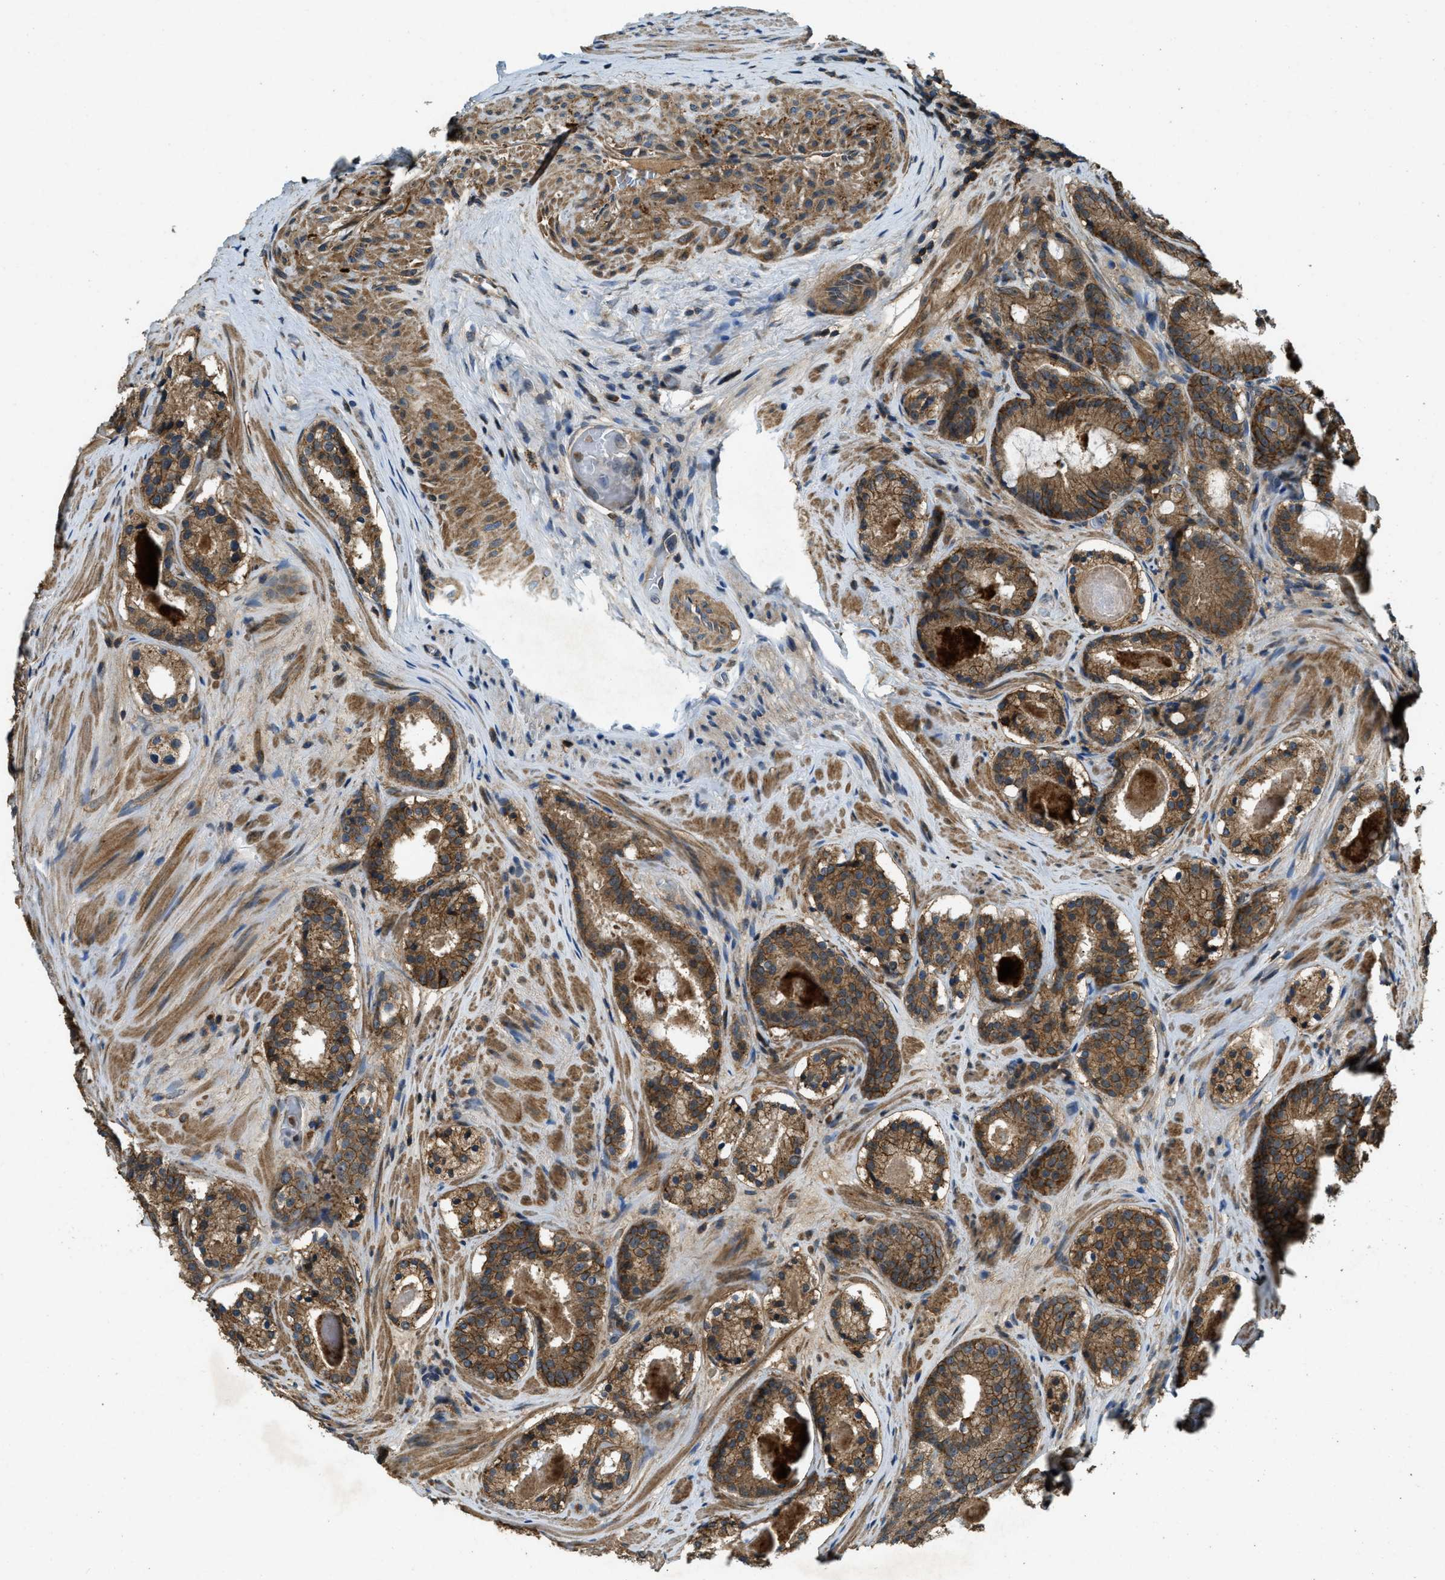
{"staining": {"intensity": "strong", "quantity": ">75%", "location": "cytoplasmic/membranous"}, "tissue": "prostate cancer", "cell_type": "Tumor cells", "image_type": "cancer", "snomed": [{"axis": "morphology", "description": "Adenocarcinoma, Low grade"}, {"axis": "topography", "description": "Prostate"}], "caption": "Tumor cells exhibit high levels of strong cytoplasmic/membranous positivity in approximately >75% of cells in adenocarcinoma (low-grade) (prostate). The protein of interest is shown in brown color, while the nuclei are stained blue.", "gene": "ATP8B1", "patient": {"sex": "male", "age": 69}}